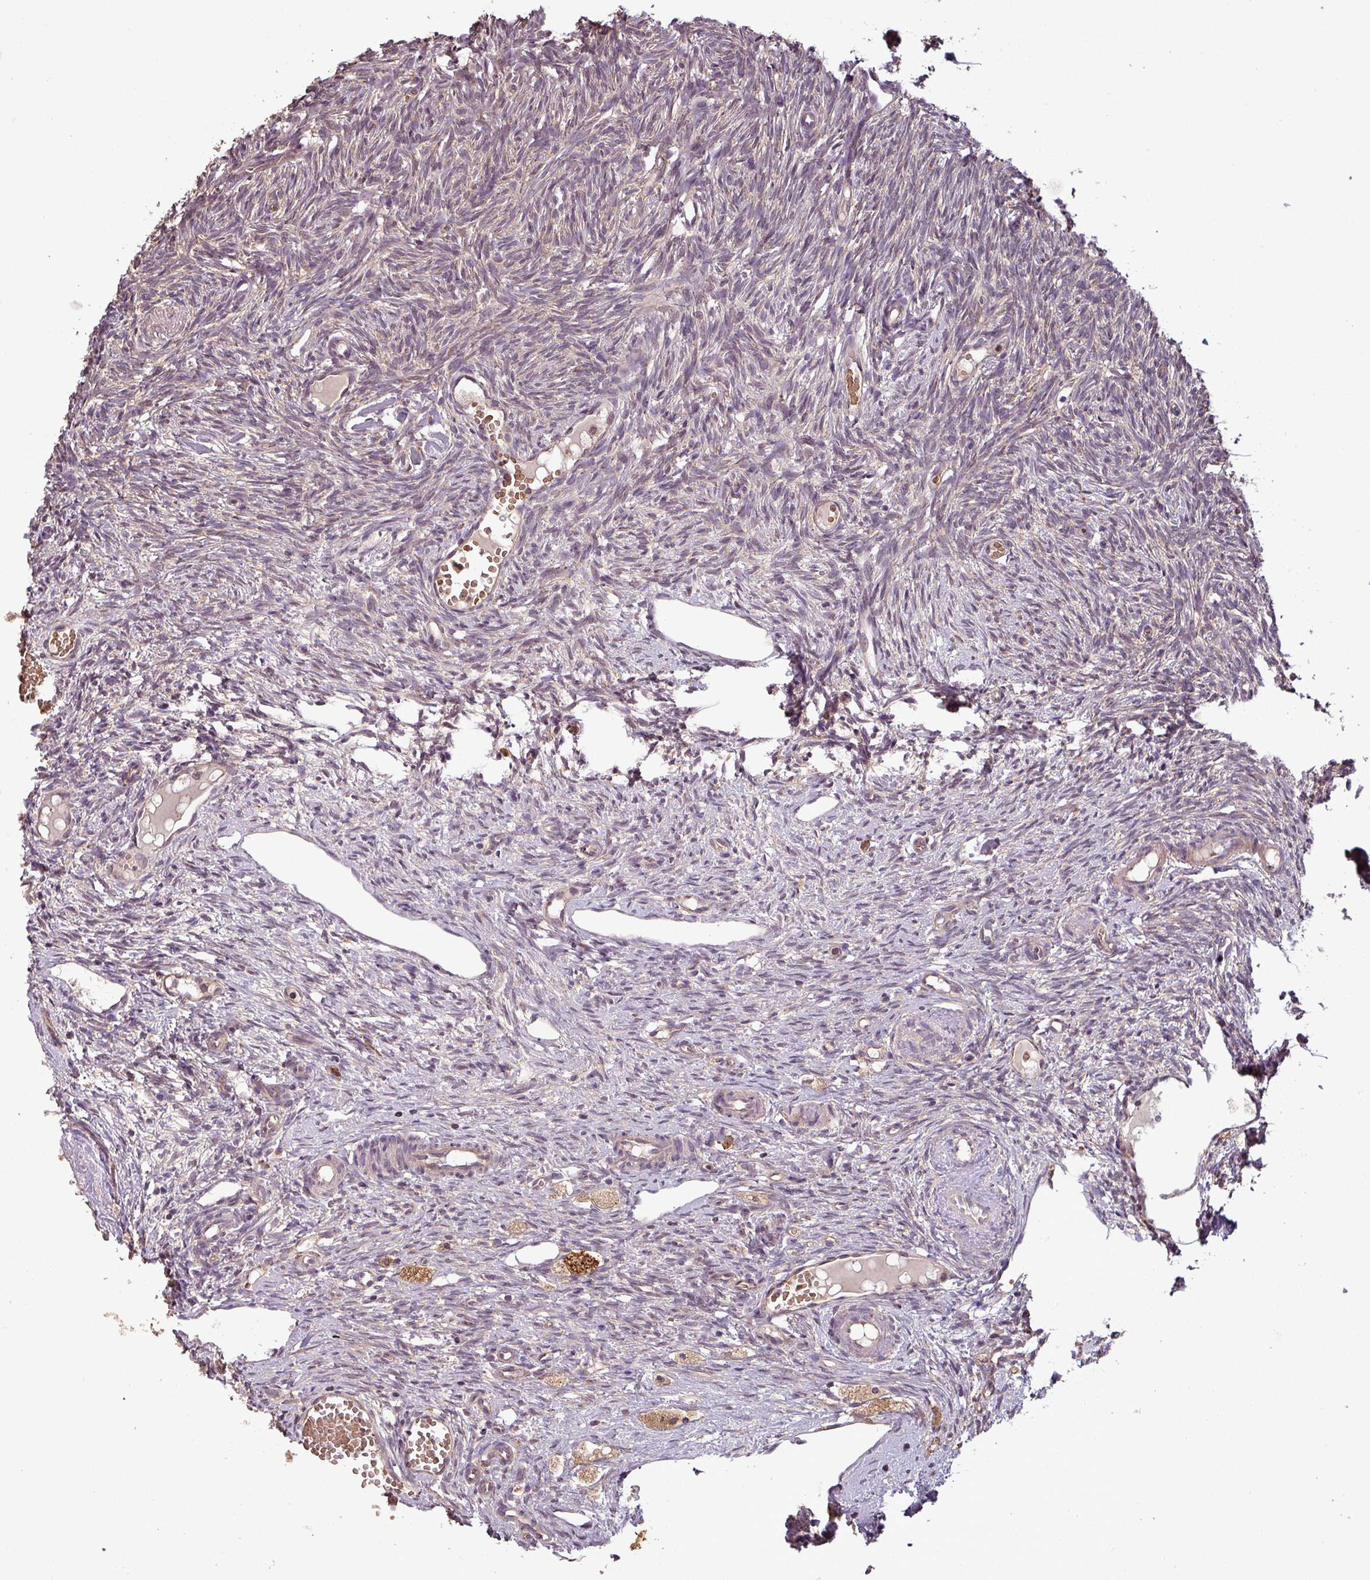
{"staining": {"intensity": "weak", "quantity": "<25%", "location": "cytoplasmic/membranous"}, "tissue": "ovary", "cell_type": "Ovarian stroma cells", "image_type": "normal", "snomed": [{"axis": "morphology", "description": "Normal tissue, NOS"}, {"axis": "topography", "description": "Ovary"}], "caption": "The histopathology image displays no significant positivity in ovarian stroma cells of ovary. (DAB IHC visualized using brightfield microscopy, high magnification).", "gene": "NT5C3A", "patient": {"sex": "female", "age": 51}}